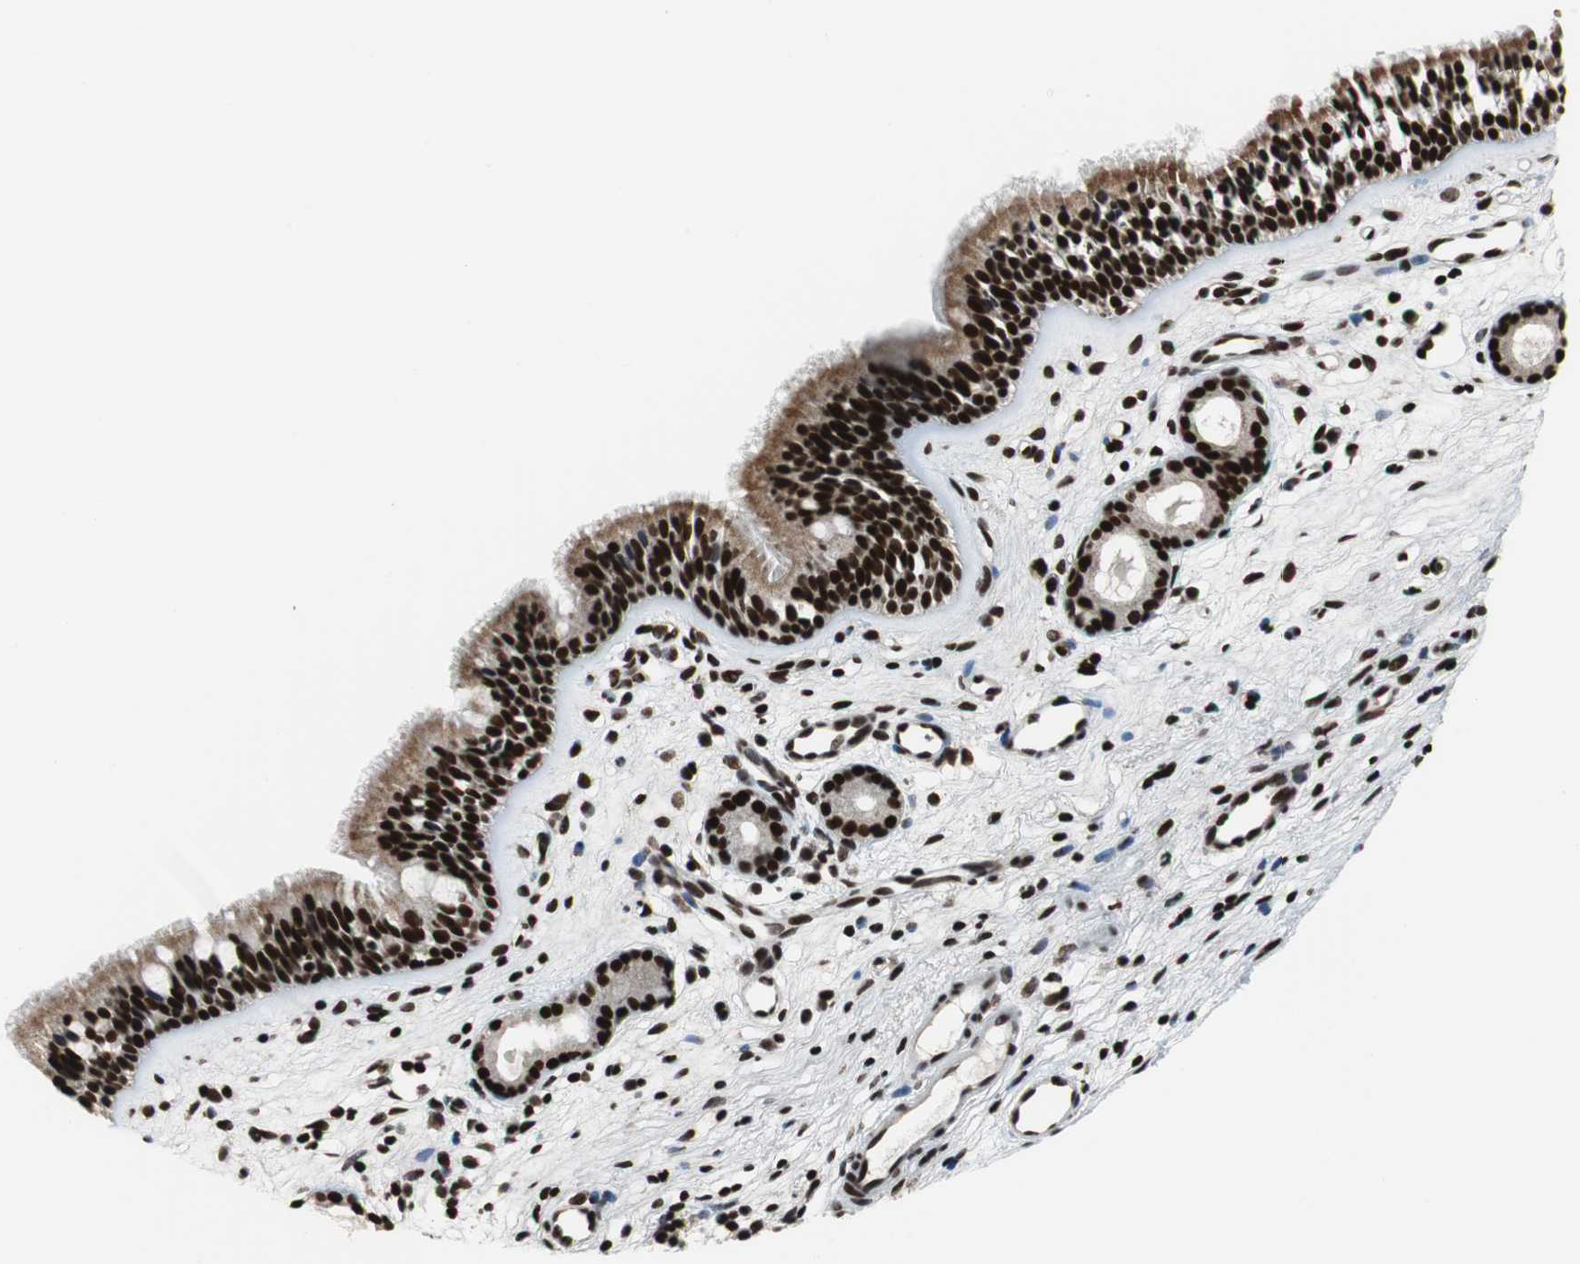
{"staining": {"intensity": "strong", "quantity": ">75%", "location": "nuclear"}, "tissue": "nasopharynx", "cell_type": "Respiratory epithelial cells", "image_type": "normal", "snomed": [{"axis": "morphology", "description": "Normal tissue, NOS"}, {"axis": "morphology", "description": "Inflammation, NOS"}, {"axis": "morphology", "description": "Malignant melanoma, Metastatic site"}, {"axis": "topography", "description": "Nasopharynx"}], "caption": "Immunohistochemical staining of normal nasopharynx displays >75% levels of strong nuclear protein positivity in approximately >75% of respiratory epithelial cells.", "gene": "HDAC1", "patient": {"sex": "female", "age": 55}}